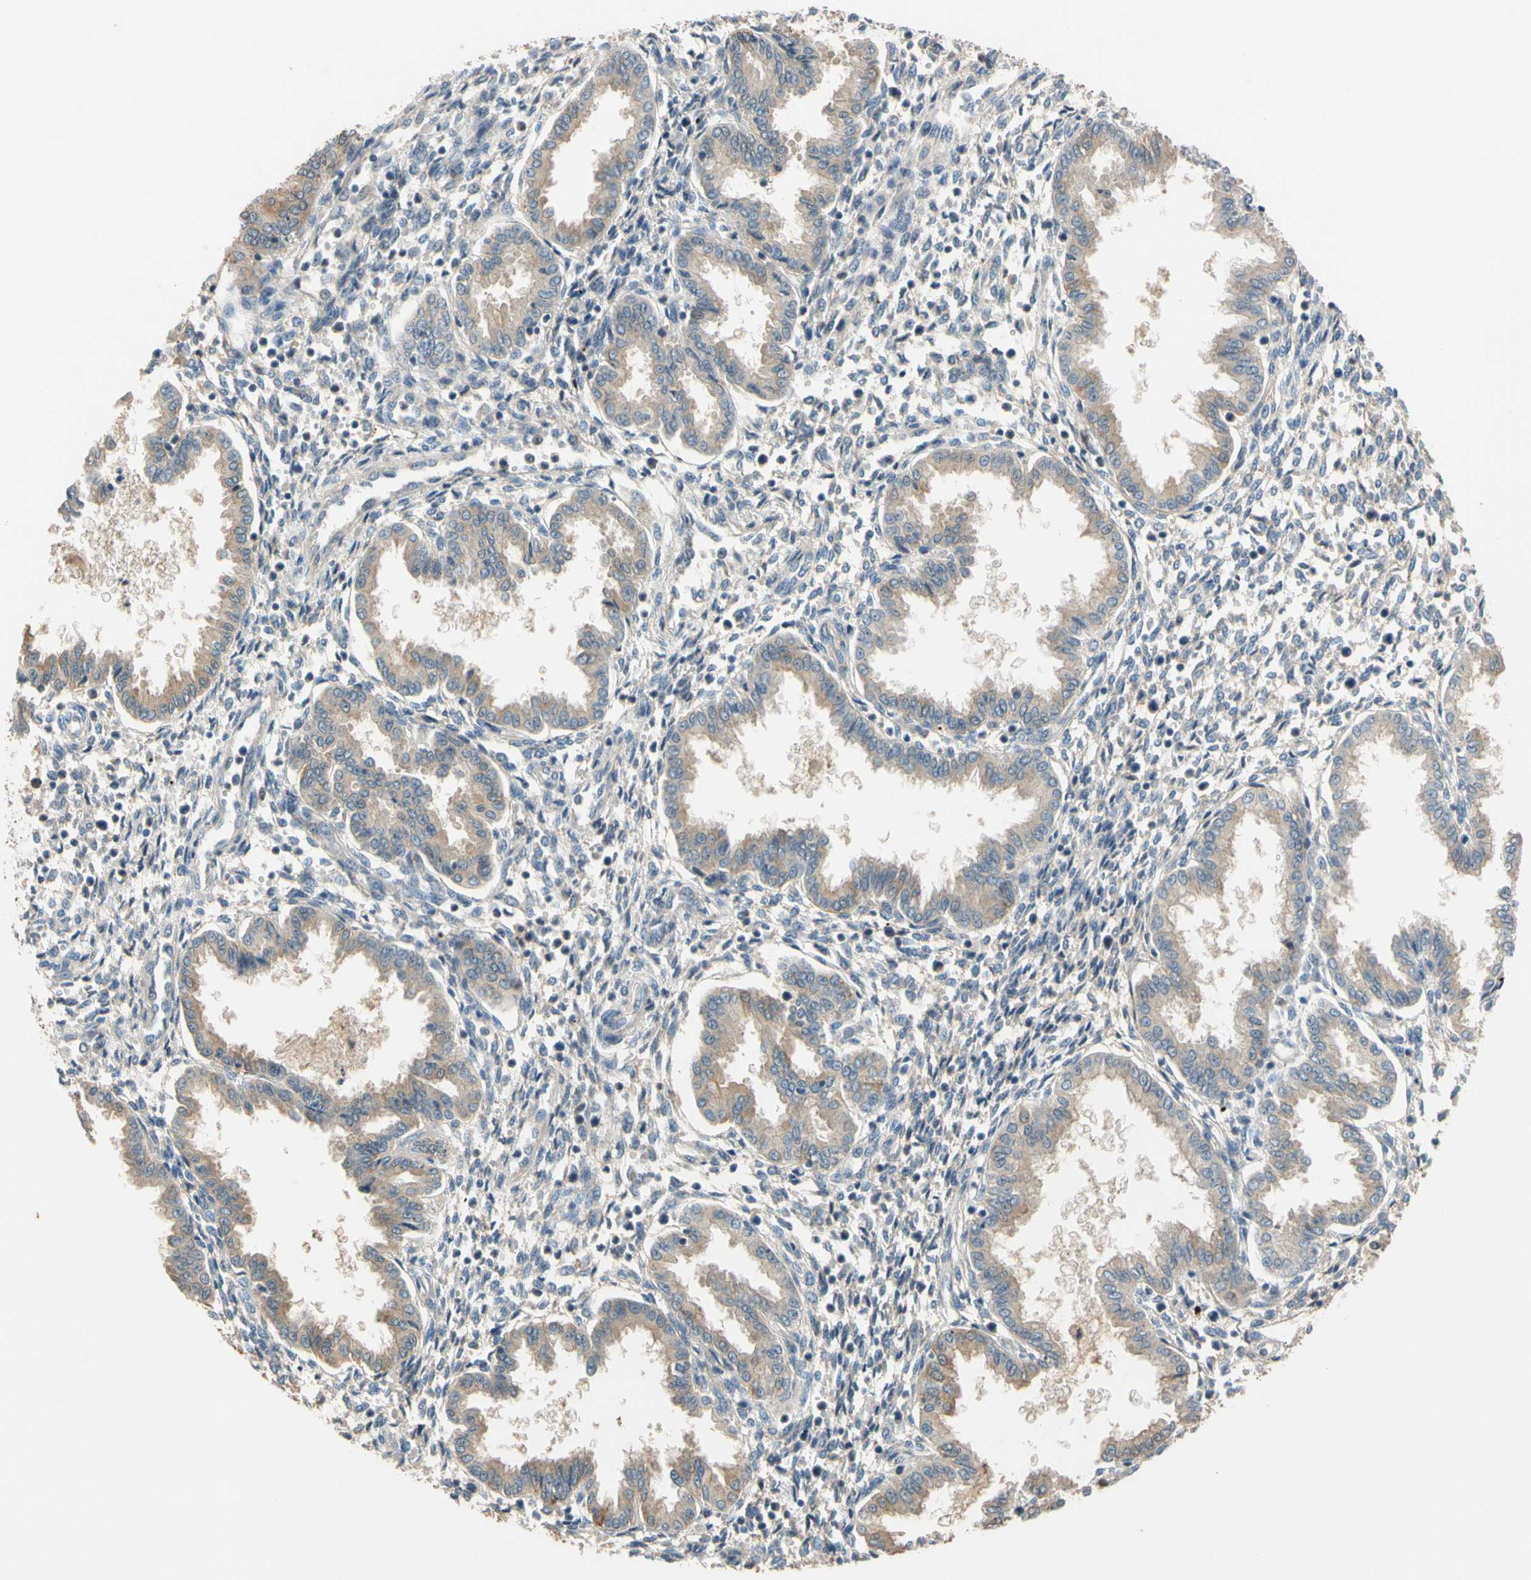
{"staining": {"intensity": "negative", "quantity": "none", "location": "none"}, "tissue": "endometrium", "cell_type": "Cells in endometrial stroma", "image_type": "normal", "snomed": [{"axis": "morphology", "description": "Normal tissue, NOS"}, {"axis": "topography", "description": "Endometrium"}], "caption": "A photomicrograph of endometrium stained for a protein displays no brown staining in cells in endometrial stroma. (Immunohistochemistry (ihc), brightfield microscopy, high magnification).", "gene": "GPSM2", "patient": {"sex": "female", "age": 33}}